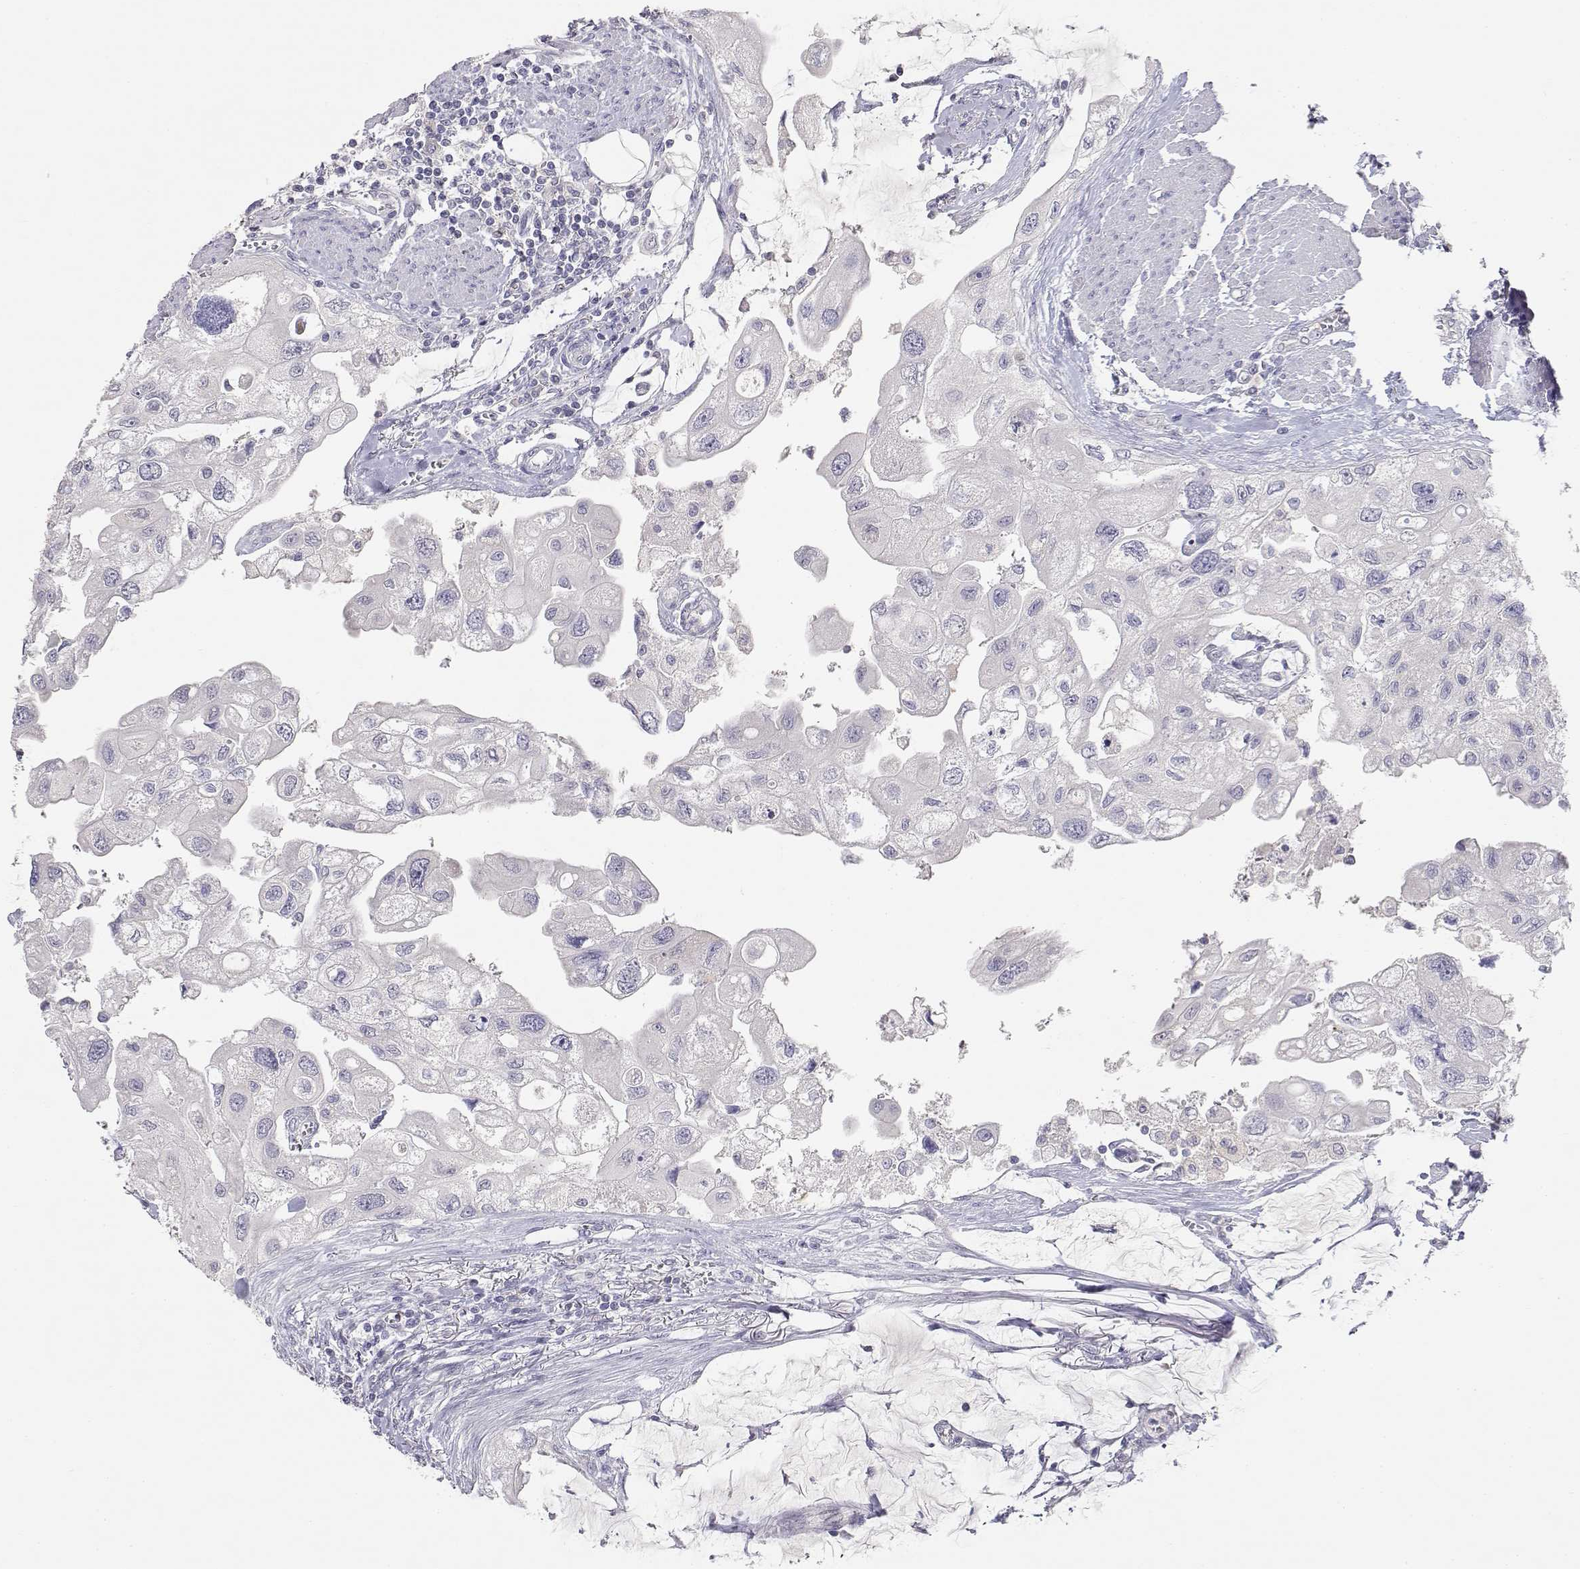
{"staining": {"intensity": "negative", "quantity": "none", "location": "none"}, "tissue": "urothelial cancer", "cell_type": "Tumor cells", "image_type": "cancer", "snomed": [{"axis": "morphology", "description": "Urothelial carcinoma, High grade"}, {"axis": "topography", "description": "Urinary bladder"}], "caption": "Image shows no protein positivity in tumor cells of urothelial cancer tissue.", "gene": "ADA", "patient": {"sex": "male", "age": 59}}